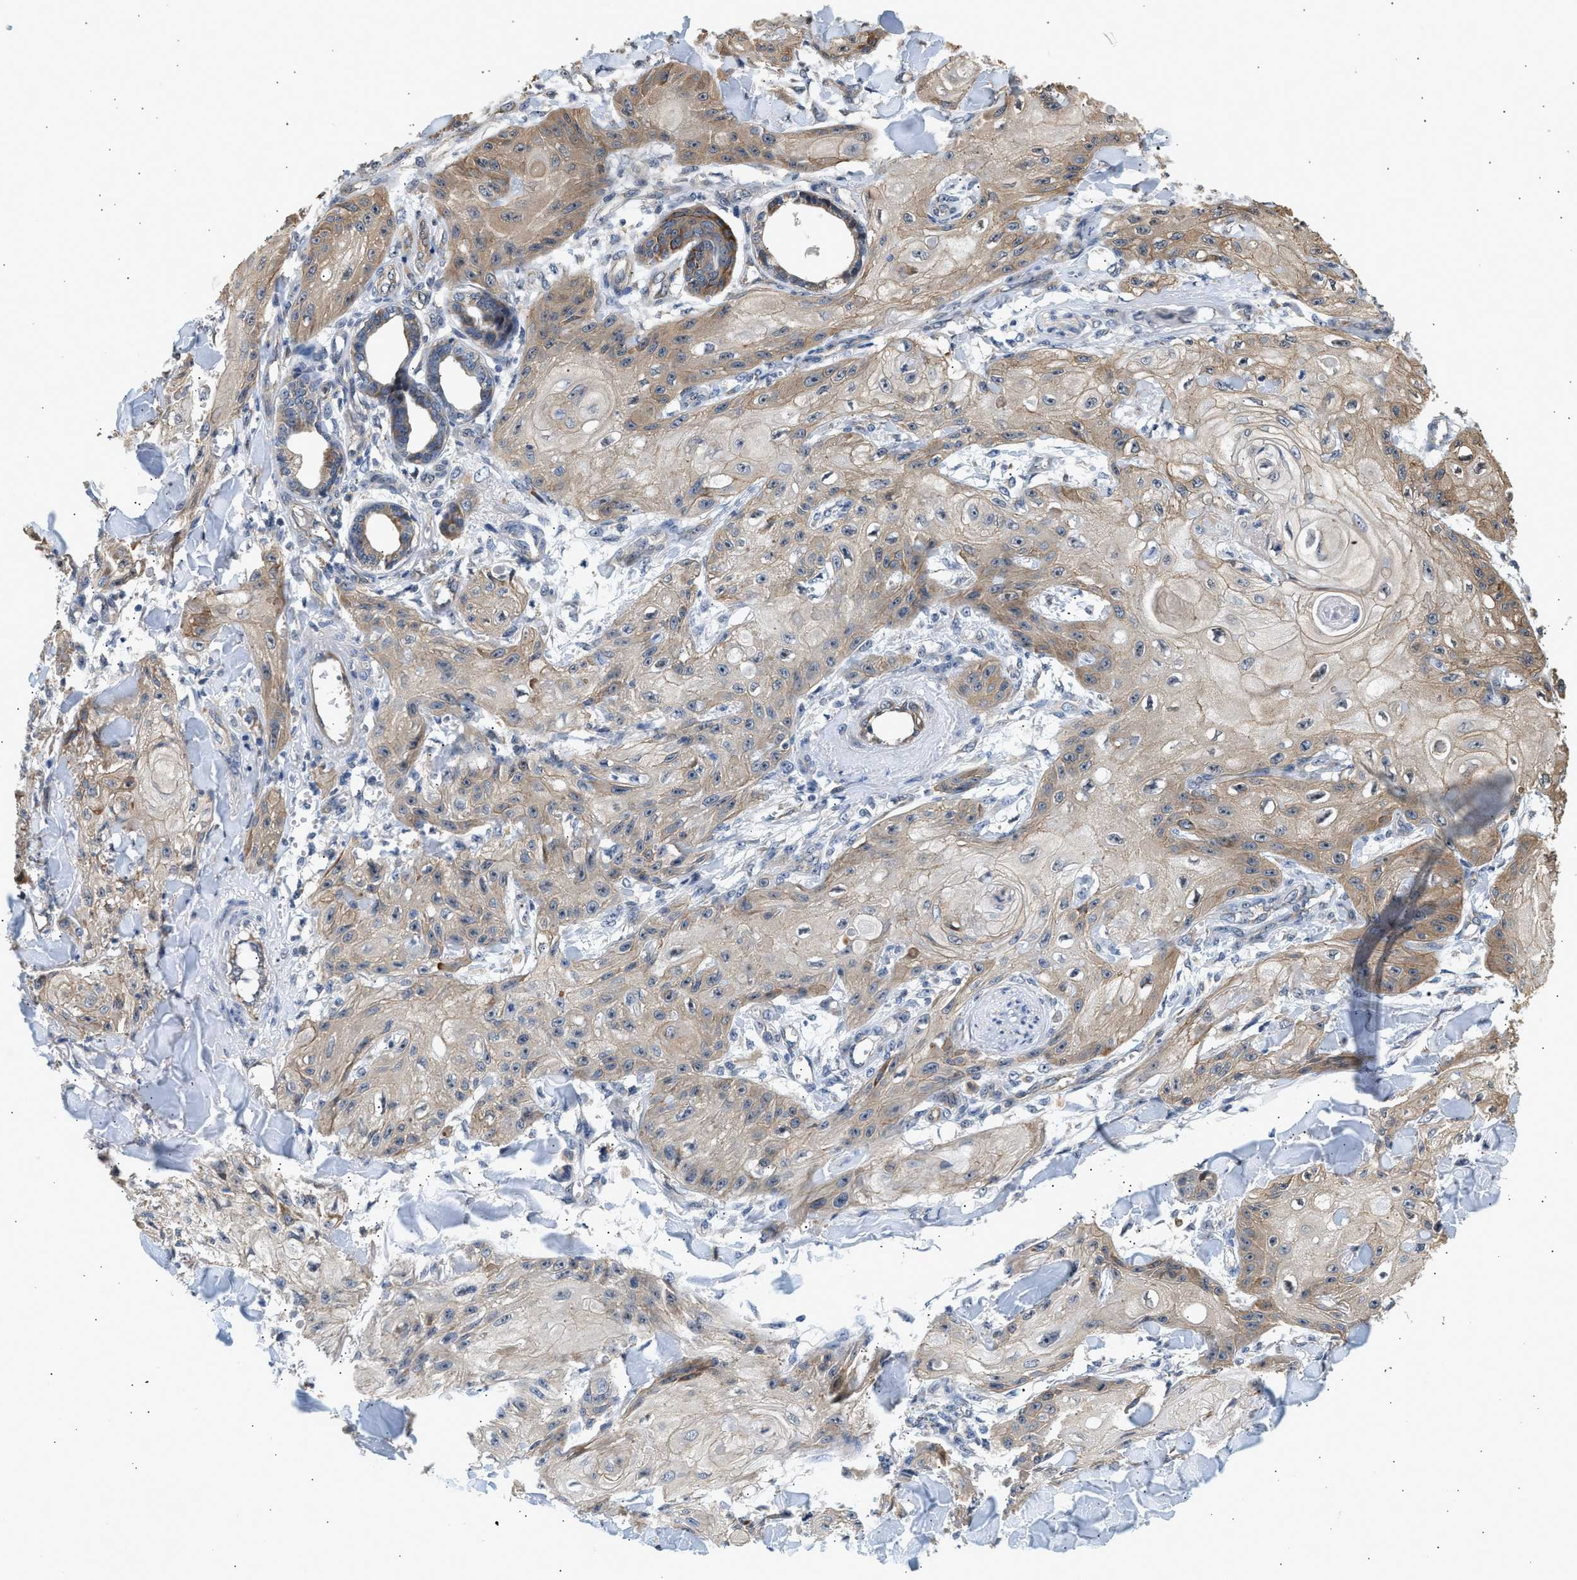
{"staining": {"intensity": "weak", "quantity": "<25%", "location": "cytoplasmic/membranous"}, "tissue": "skin cancer", "cell_type": "Tumor cells", "image_type": "cancer", "snomed": [{"axis": "morphology", "description": "Squamous cell carcinoma, NOS"}, {"axis": "topography", "description": "Skin"}], "caption": "DAB (3,3'-diaminobenzidine) immunohistochemical staining of human squamous cell carcinoma (skin) displays no significant positivity in tumor cells.", "gene": "DUSP14", "patient": {"sex": "male", "age": 74}}